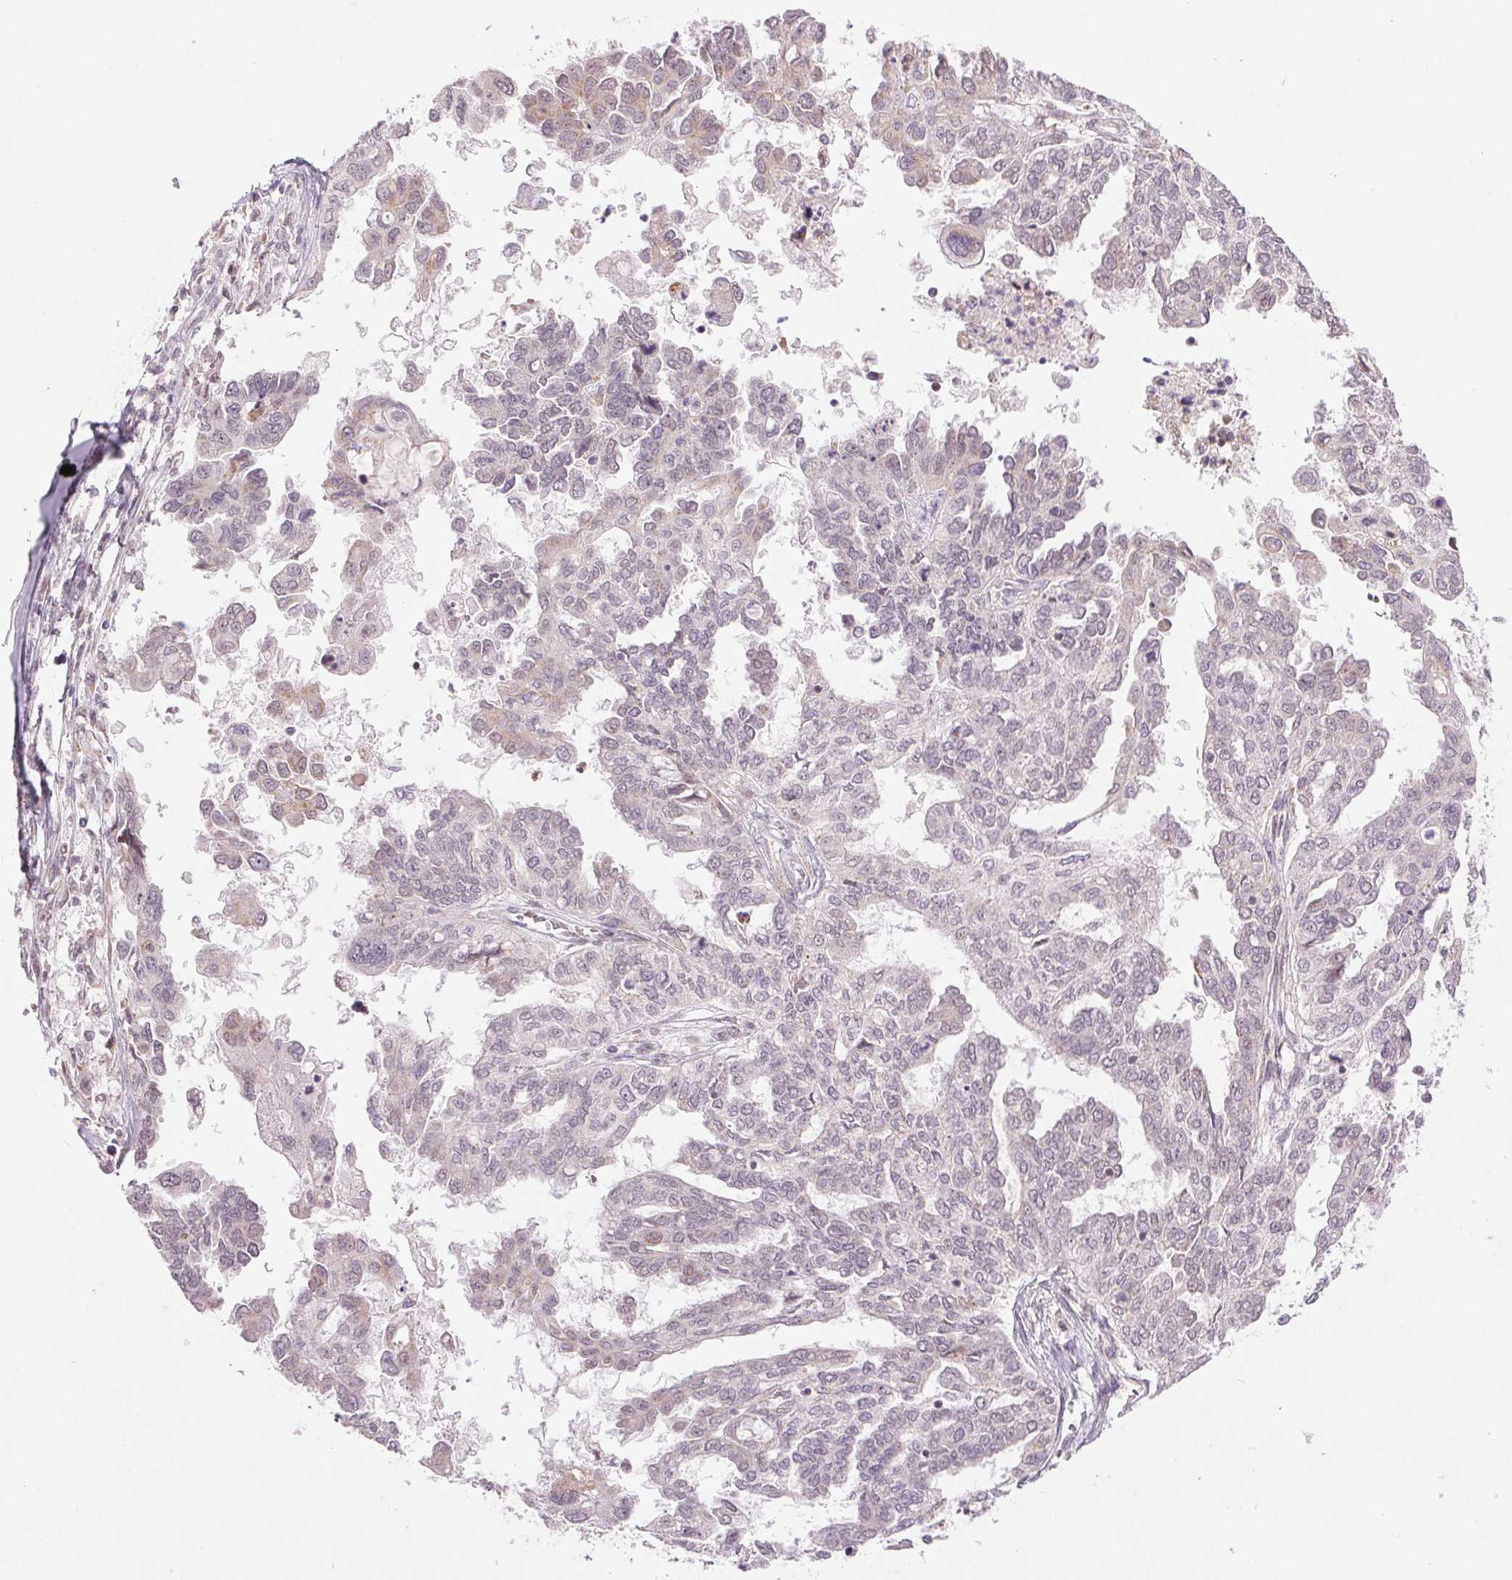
{"staining": {"intensity": "negative", "quantity": "none", "location": "none"}, "tissue": "ovarian cancer", "cell_type": "Tumor cells", "image_type": "cancer", "snomed": [{"axis": "morphology", "description": "Cystadenocarcinoma, serous, NOS"}, {"axis": "topography", "description": "Ovary"}], "caption": "This is an IHC histopathology image of serous cystadenocarcinoma (ovarian). There is no staining in tumor cells.", "gene": "ARHGAP32", "patient": {"sex": "female", "age": 53}}